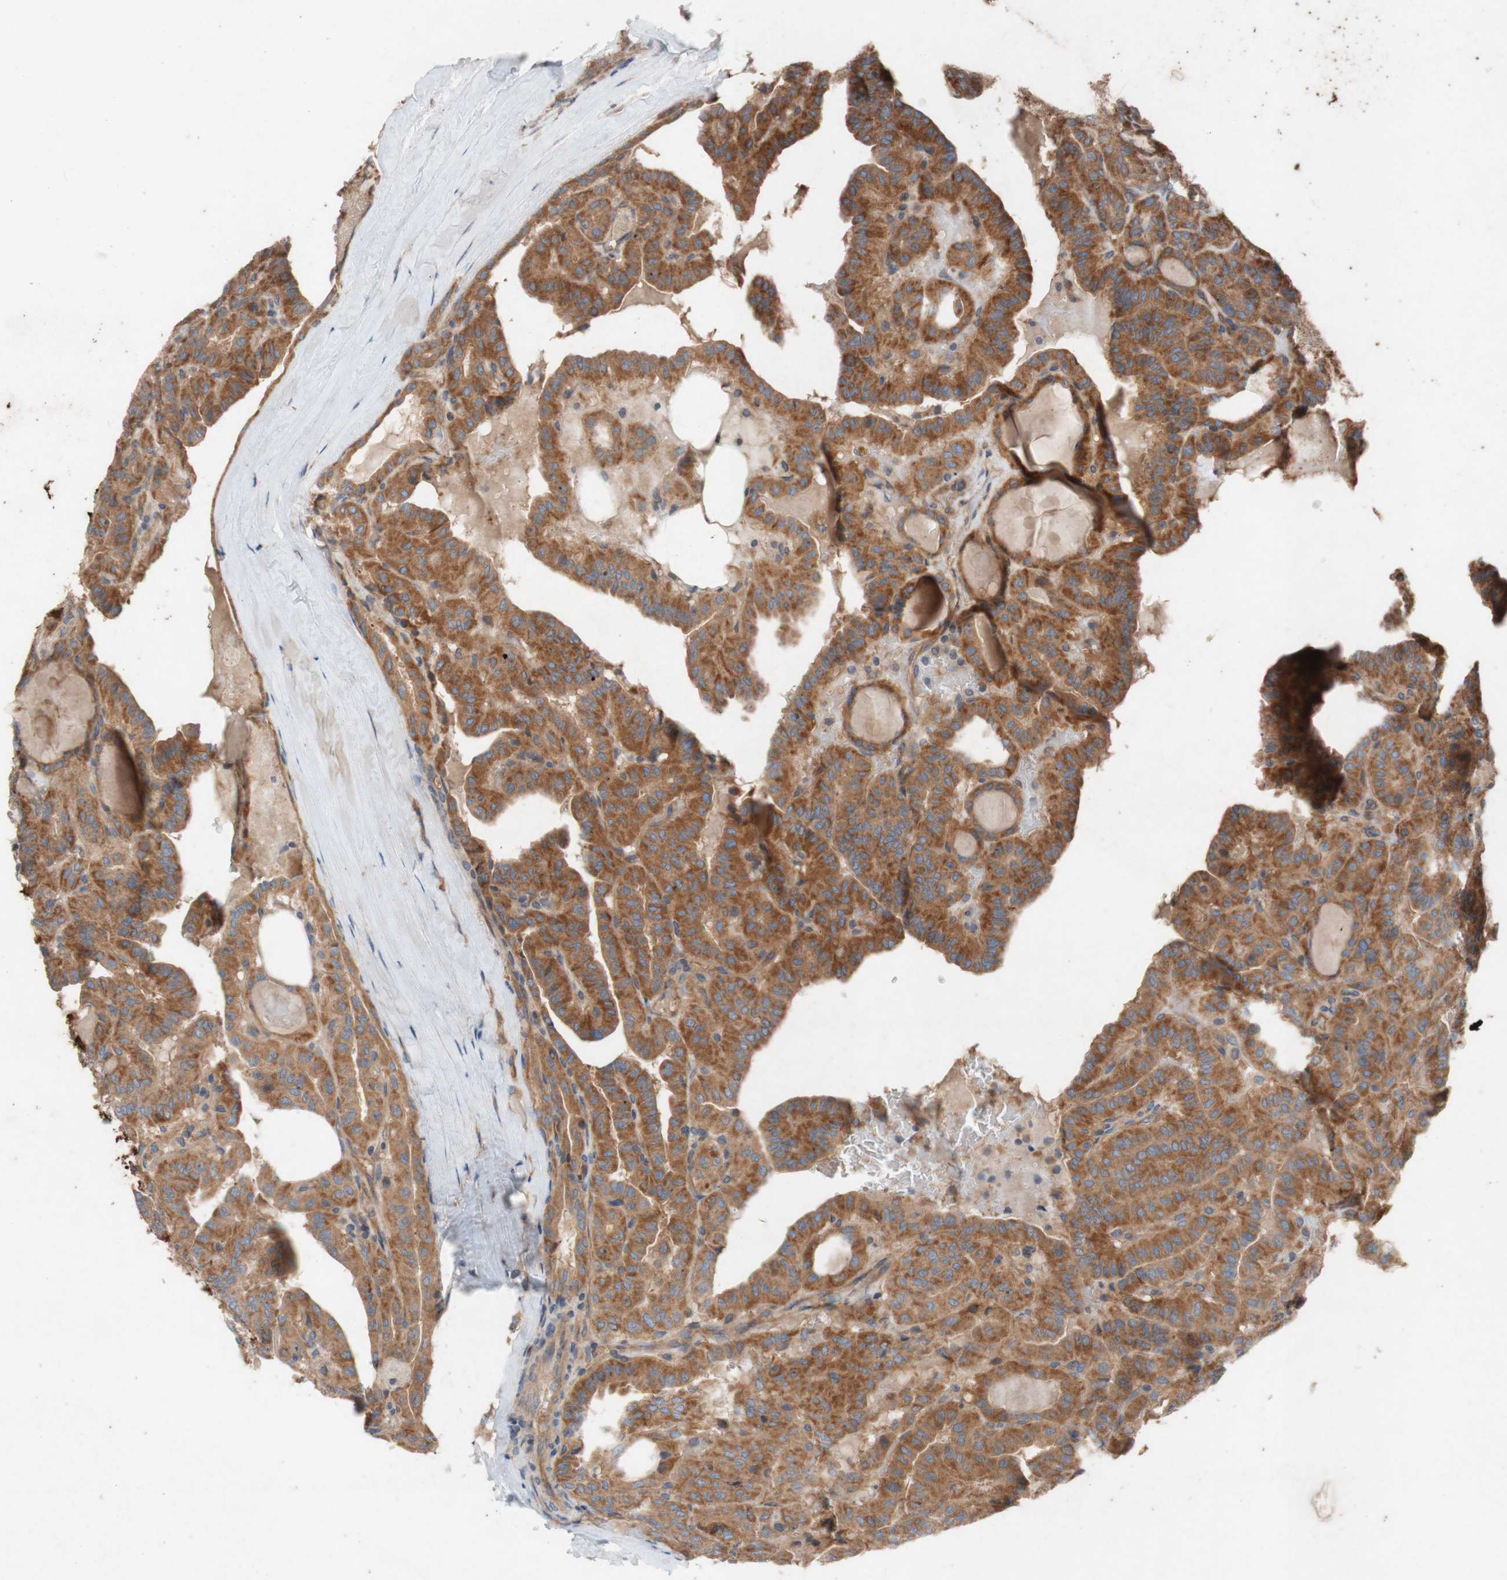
{"staining": {"intensity": "moderate", "quantity": ">75%", "location": "cytoplasmic/membranous"}, "tissue": "head and neck cancer", "cell_type": "Tumor cells", "image_type": "cancer", "snomed": [{"axis": "morphology", "description": "Squamous cell carcinoma, NOS"}, {"axis": "topography", "description": "Oral tissue"}, {"axis": "topography", "description": "Head-Neck"}], "caption": "Immunohistochemical staining of squamous cell carcinoma (head and neck) shows medium levels of moderate cytoplasmic/membranous protein staining in approximately >75% of tumor cells.", "gene": "TST", "patient": {"sex": "female", "age": 50}}